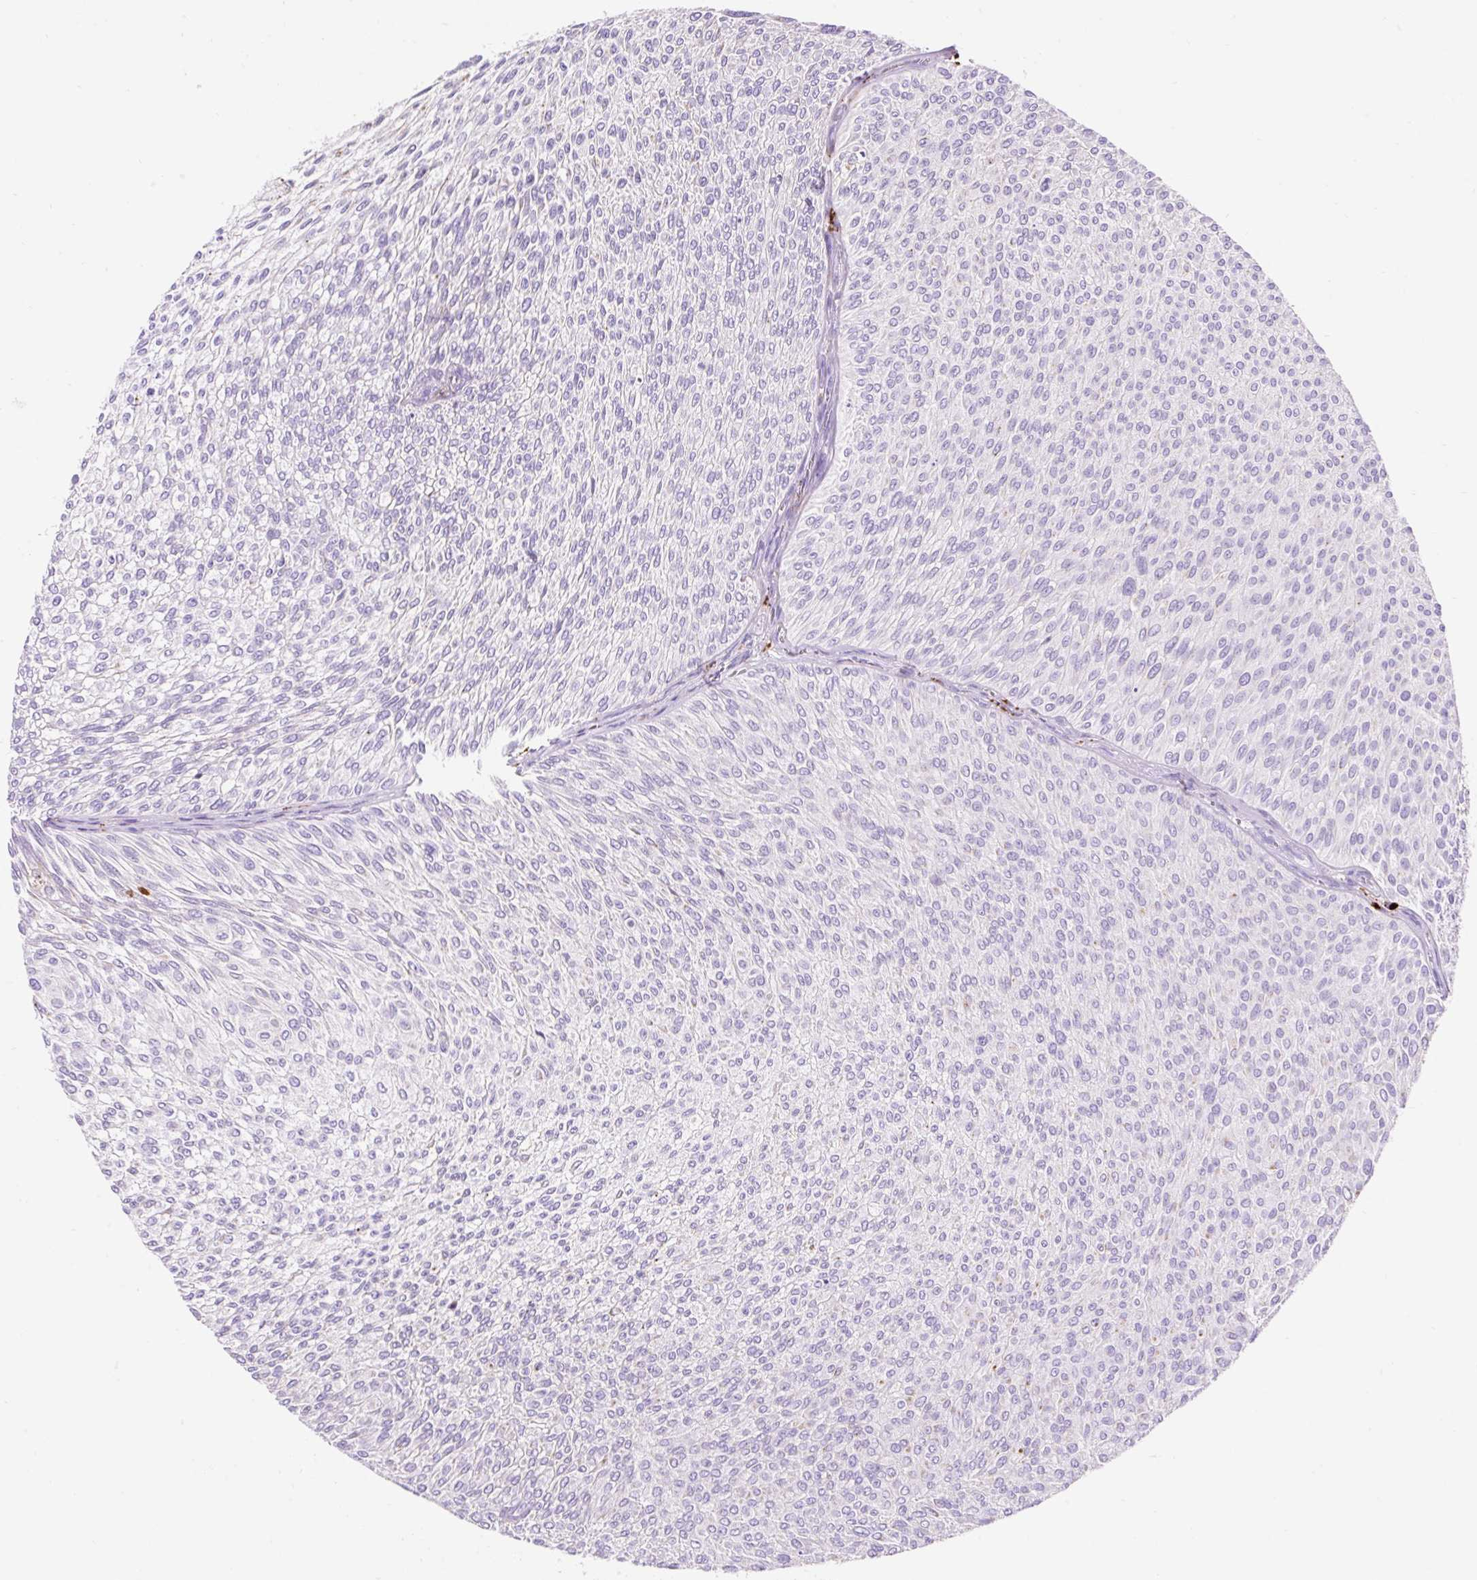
{"staining": {"intensity": "negative", "quantity": "none", "location": "none"}, "tissue": "urothelial cancer", "cell_type": "Tumor cells", "image_type": "cancer", "snomed": [{"axis": "morphology", "description": "Urothelial carcinoma, Low grade"}, {"axis": "topography", "description": "Urinary bladder"}], "caption": "The image shows no staining of tumor cells in urothelial carcinoma (low-grade).", "gene": "HEXB", "patient": {"sex": "male", "age": 91}}